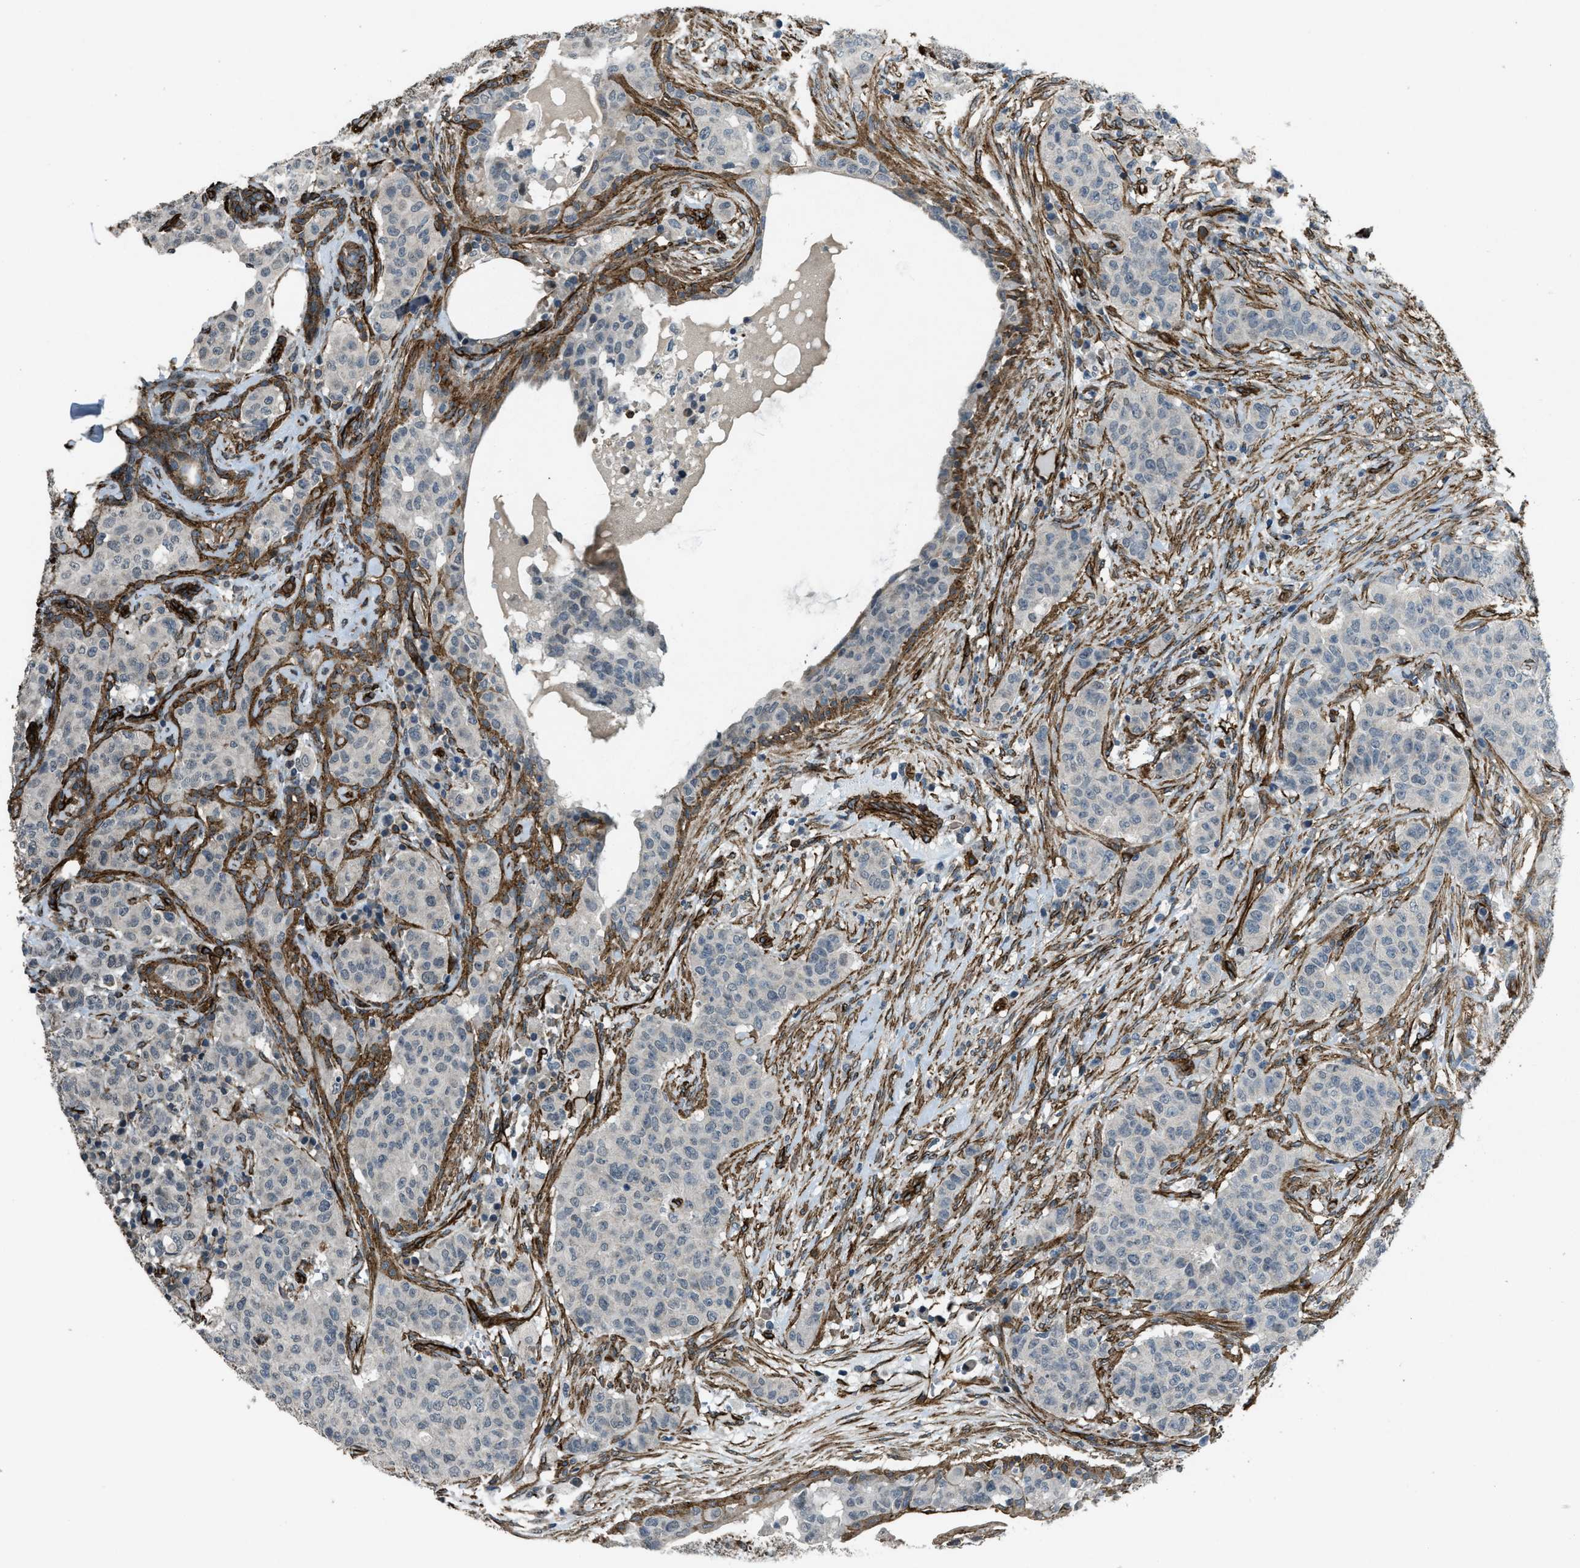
{"staining": {"intensity": "negative", "quantity": "none", "location": "none"}, "tissue": "breast cancer", "cell_type": "Tumor cells", "image_type": "cancer", "snomed": [{"axis": "morphology", "description": "Normal tissue, NOS"}, {"axis": "morphology", "description": "Duct carcinoma"}, {"axis": "topography", "description": "Breast"}], "caption": "Human breast infiltrating ductal carcinoma stained for a protein using IHC exhibits no positivity in tumor cells.", "gene": "NMB", "patient": {"sex": "female", "age": 40}}